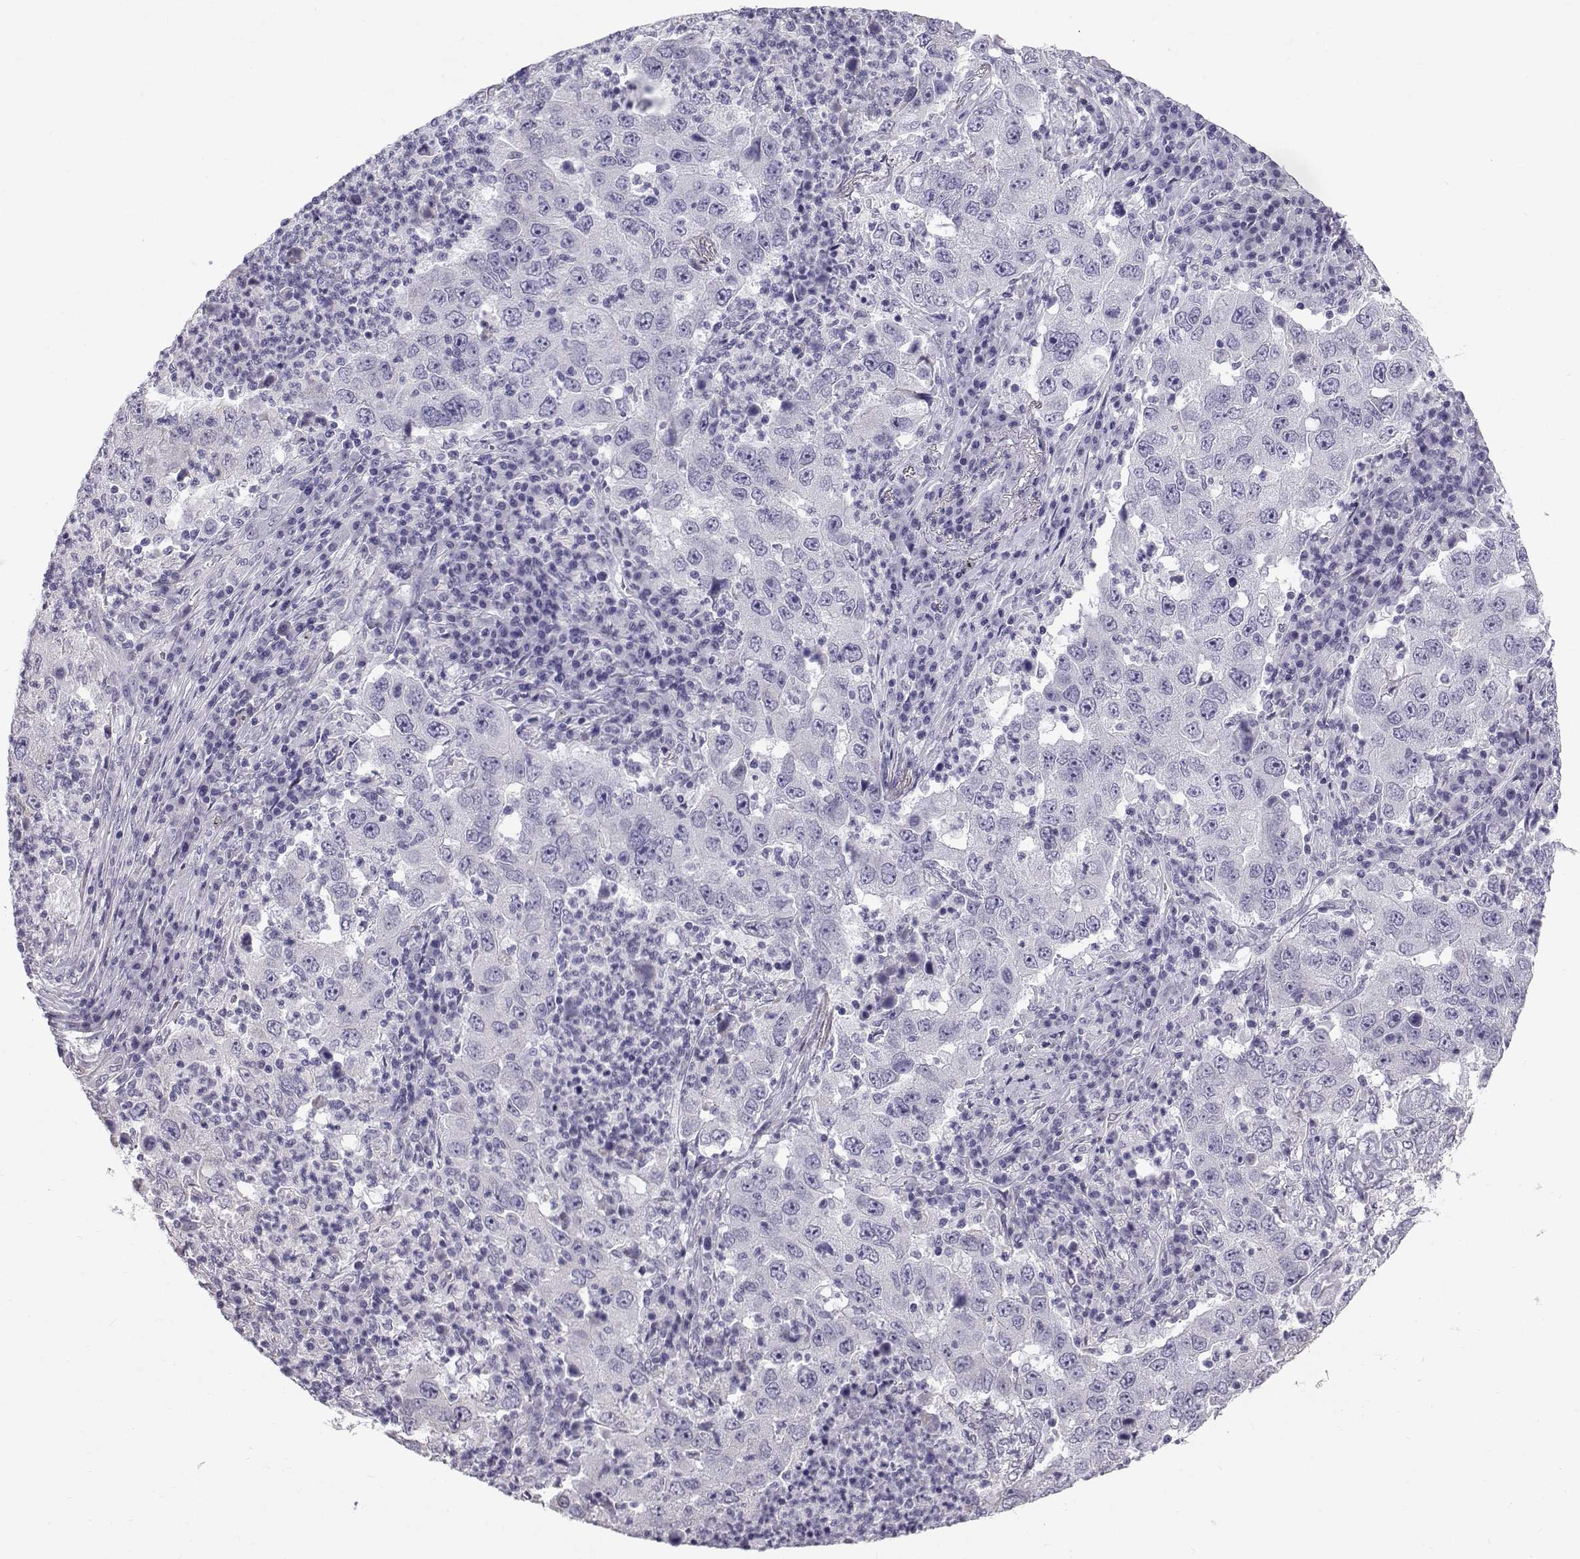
{"staining": {"intensity": "negative", "quantity": "none", "location": "none"}, "tissue": "lung cancer", "cell_type": "Tumor cells", "image_type": "cancer", "snomed": [{"axis": "morphology", "description": "Adenocarcinoma, NOS"}, {"axis": "topography", "description": "Lung"}], "caption": "A photomicrograph of lung adenocarcinoma stained for a protein displays no brown staining in tumor cells.", "gene": "RNASE12", "patient": {"sex": "male", "age": 73}}